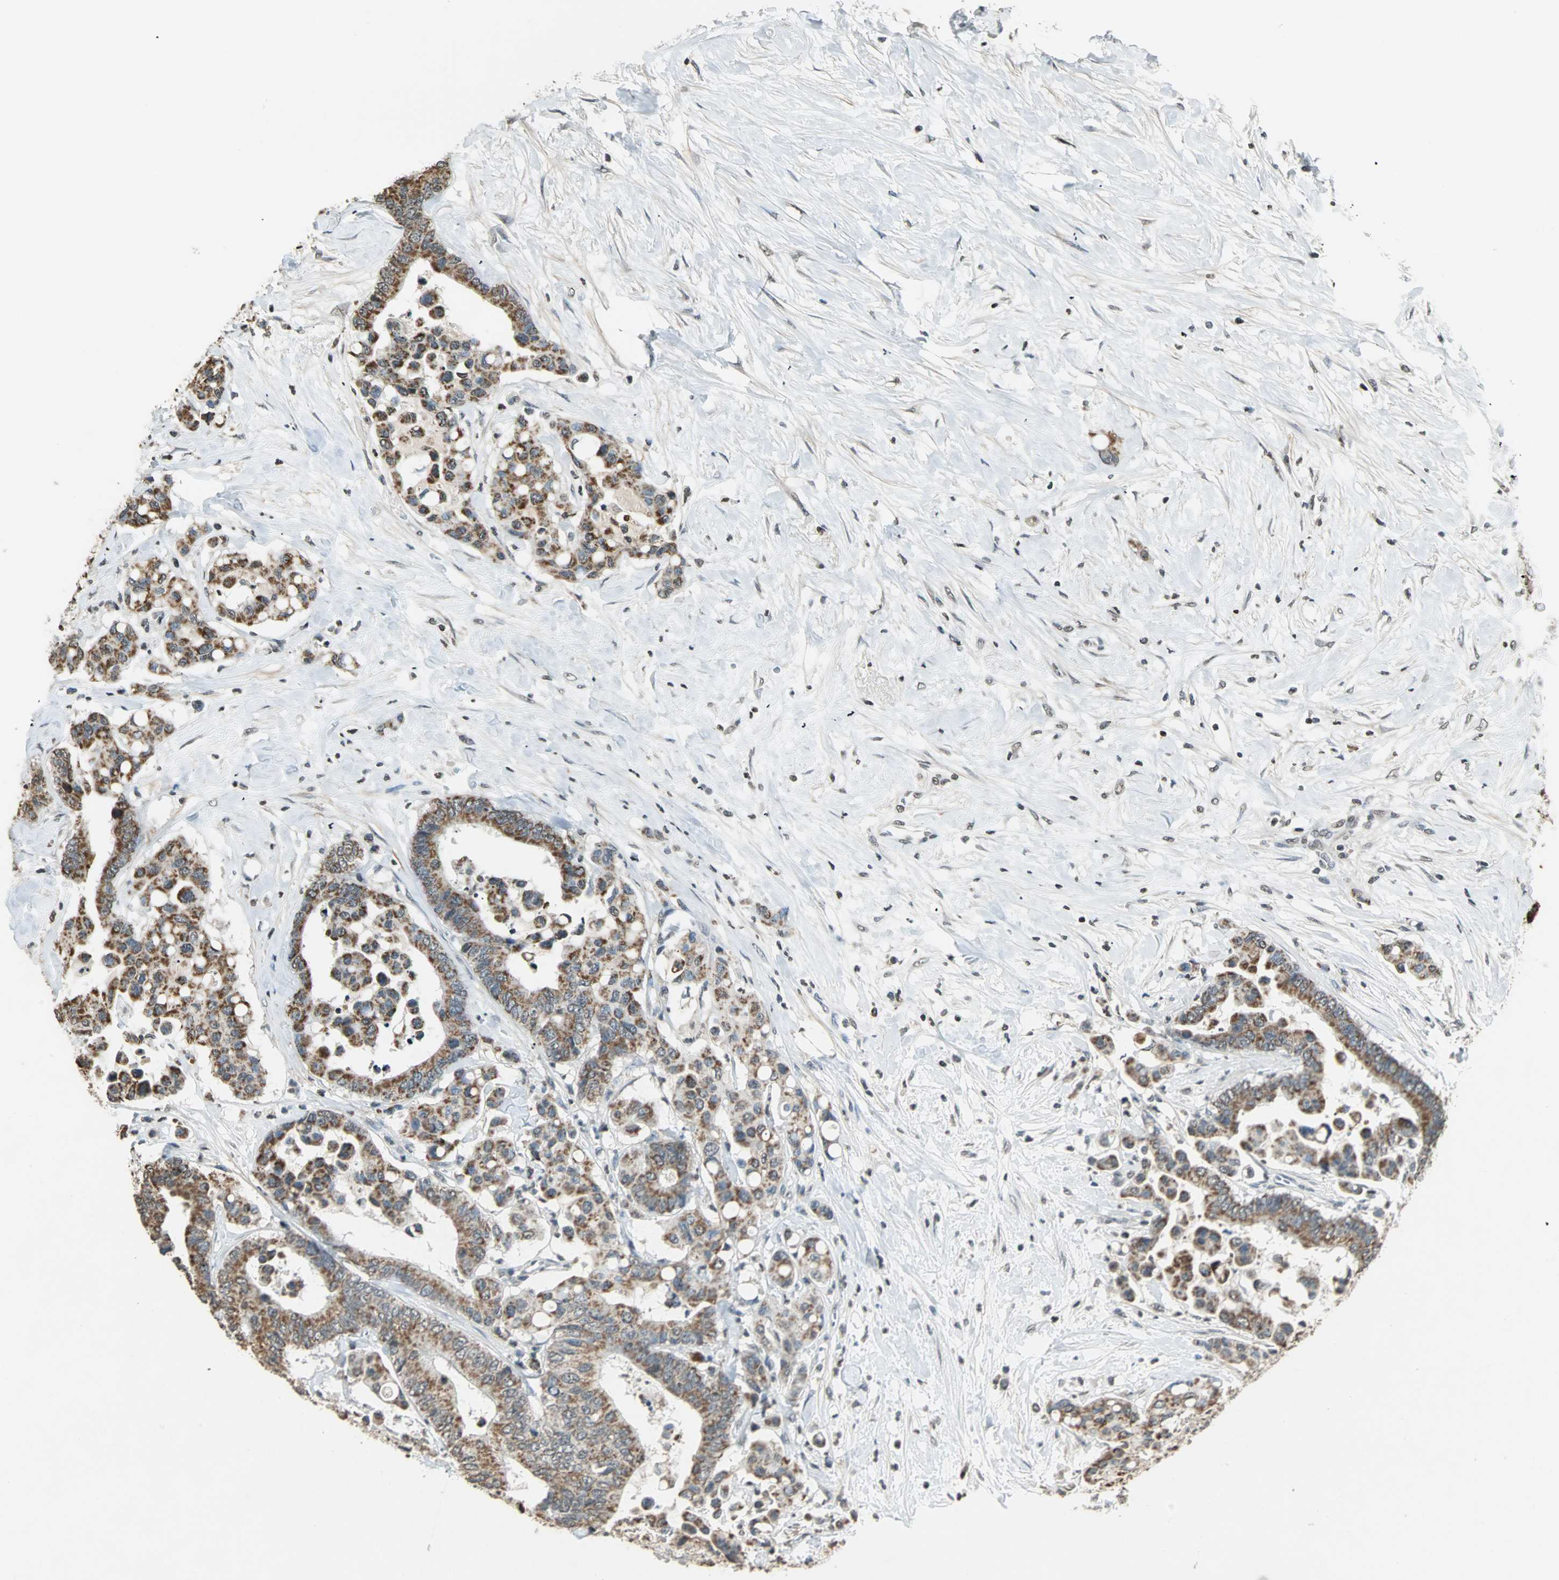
{"staining": {"intensity": "strong", "quantity": ">75%", "location": "cytoplasmic/membranous"}, "tissue": "colorectal cancer", "cell_type": "Tumor cells", "image_type": "cancer", "snomed": [{"axis": "morphology", "description": "Normal tissue, NOS"}, {"axis": "morphology", "description": "Adenocarcinoma, NOS"}, {"axis": "topography", "description": "Colon"}], "caption": "Tumor cells show strong cytoplasmic/membranous expression in about >75% of cells in colorectal cancer (adenocarcinoma).", "gene": "PRELID1", "patient": {"sex": "male", "age": 82}}